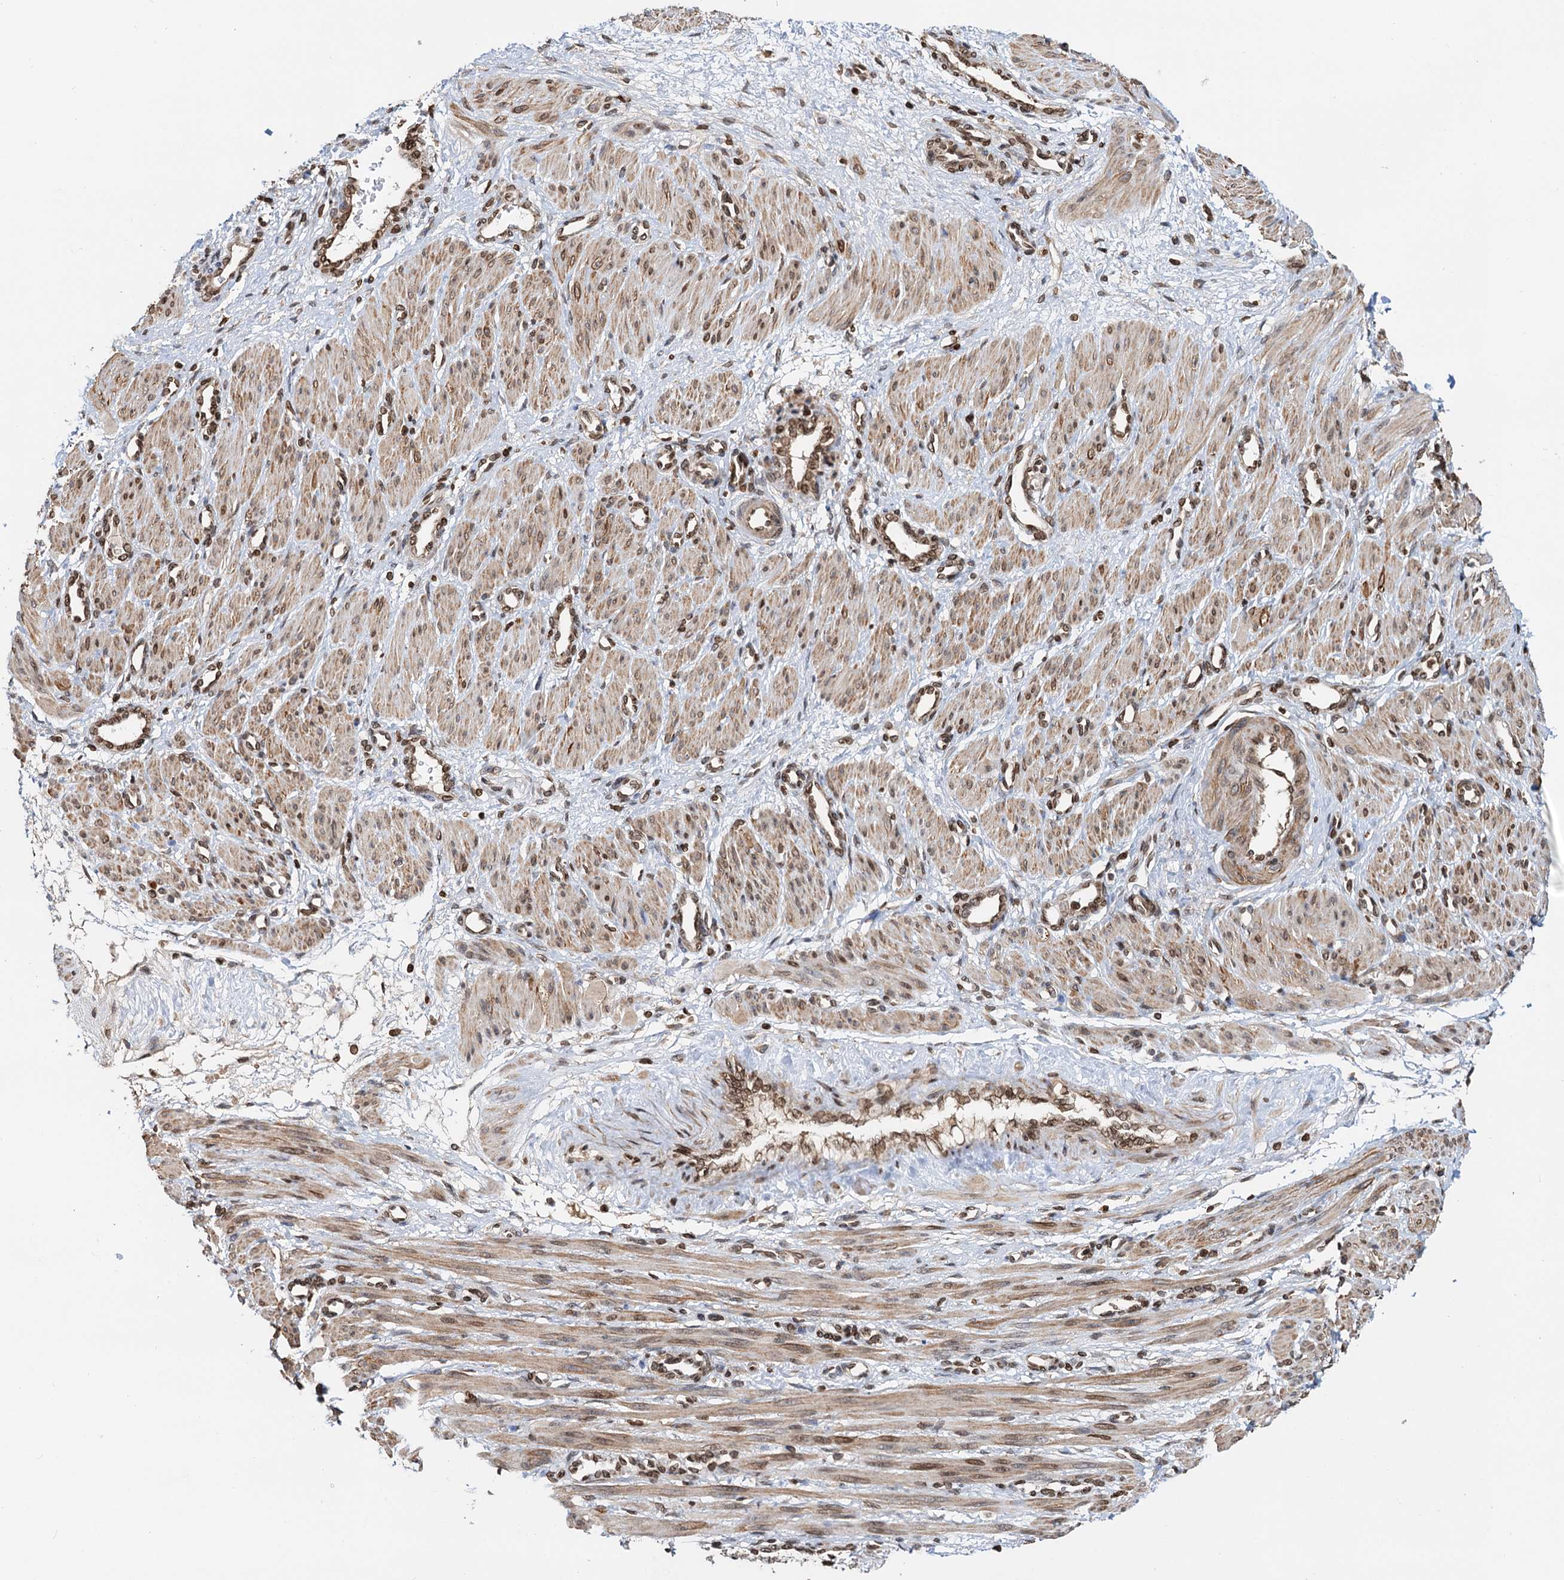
{"staining": {"intensity": "moderate", "quantity": ">75%", "location": "cytoplasmic/membranous,nuclear"}, "tissue": "smooth muscle", "cell_type": "Smooth muscle cells", "image_type": "normal", "snomed": [{"axis": "morphology", "description": "Normal tissue, NOS"}, {"axis": "topography", "description": "Endometrium"}], "caption": "Brown immunohistochemical staining in unremarkable human smooth muscle displays moderate cytoplasmic/membranous,nuclear positivity in approximately >75% of smooth muscle cells. (Stains: DAB (3,3'-diaminobenzidine) in brown, nuclei in blue, Microscopy: brightfield microscopy at high magnification).", "gene": "ZC3H13", "patient": {"sex": "female", "age": 33}}